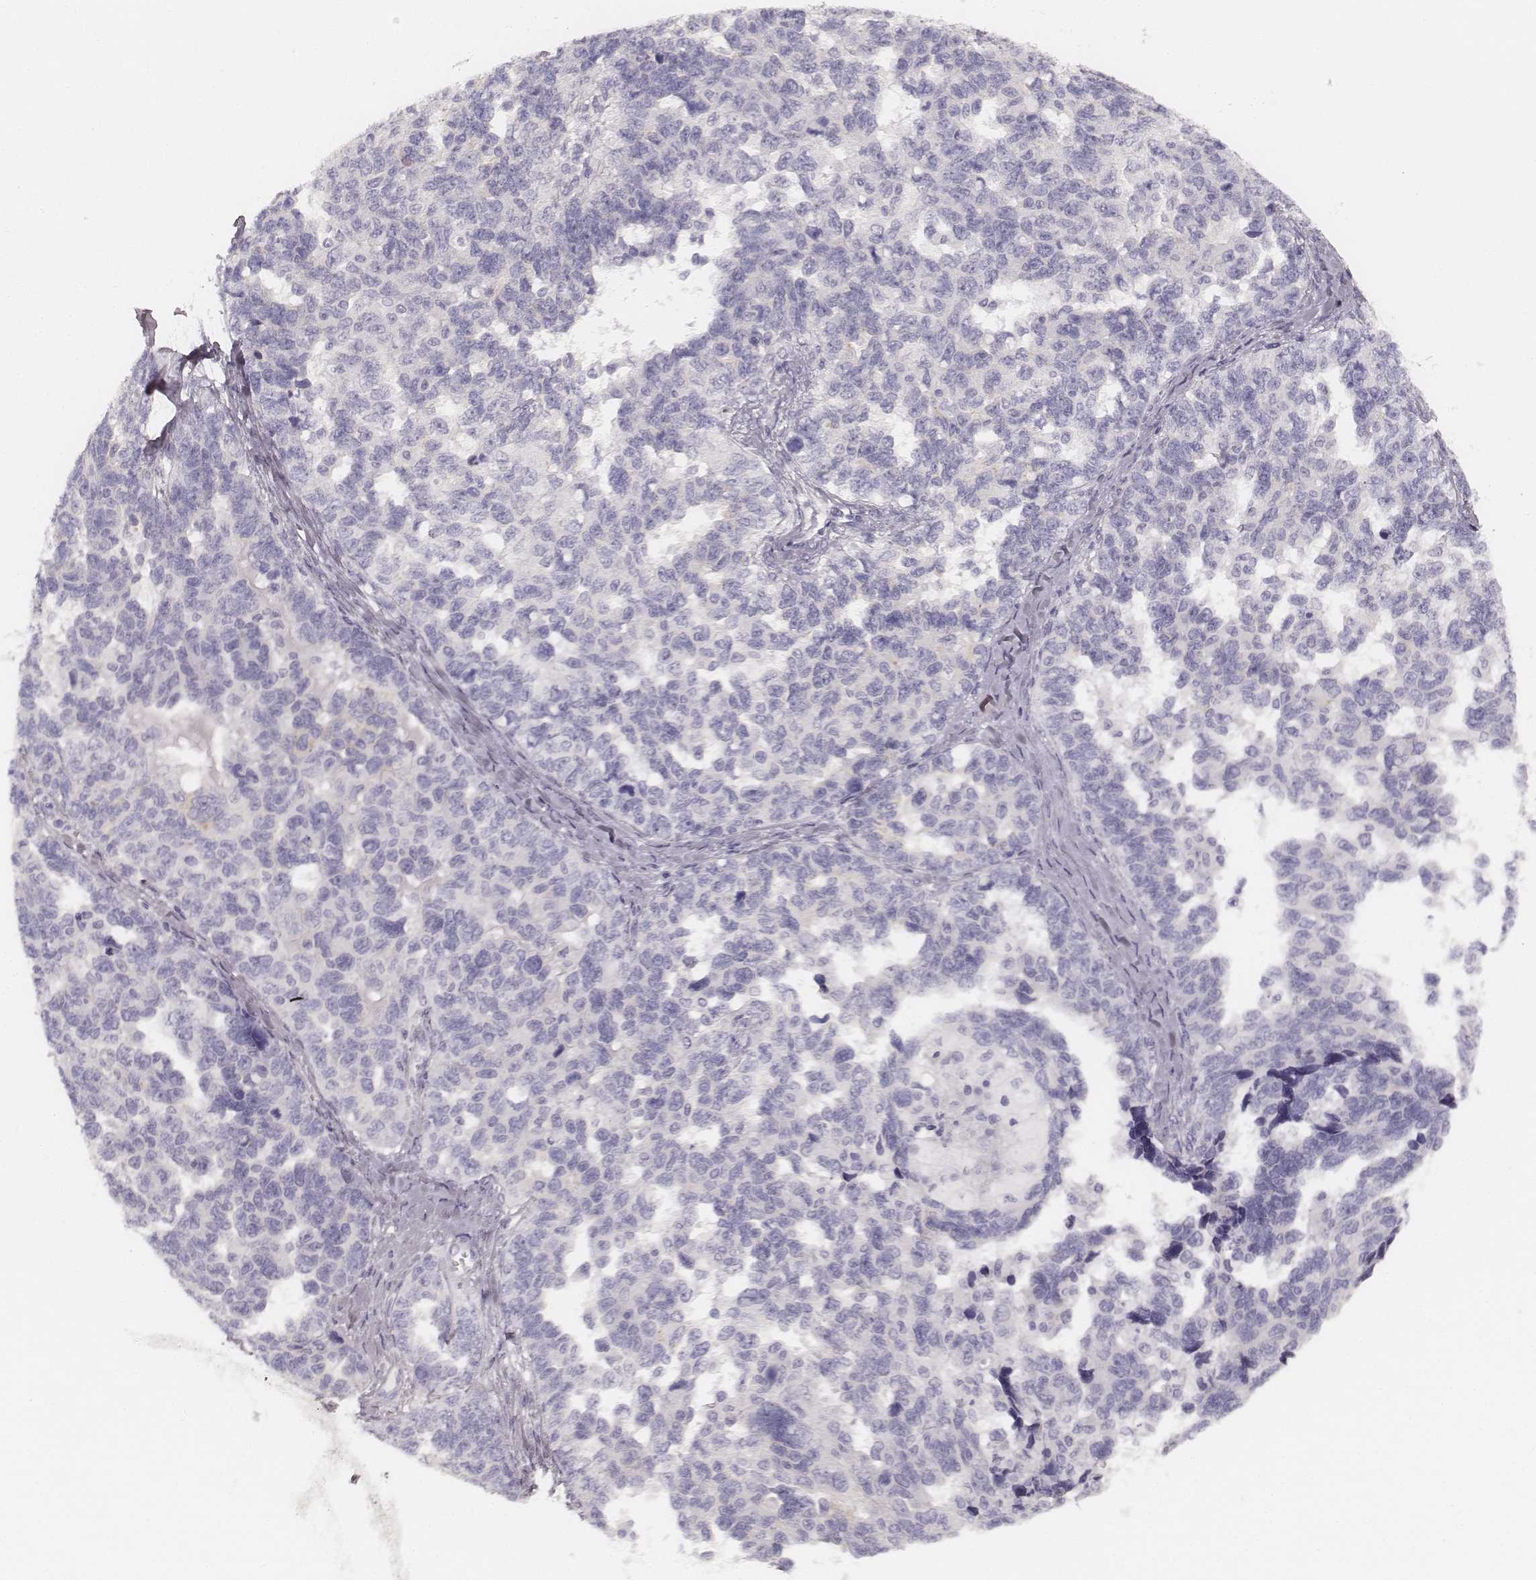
{"staining": {"intensity": "negative", "quantity": "none", "location": "none"}, "tissue": "ovarian cancer", "cell_type": "Tumor cells", "image_type": "cancer", "snomed": [{"axis": "morphology", "description": "Cystadenocarcinoma, serous, NOS"}, {"axis": "topography", "description": "Ovary"}], "caption": "The image demonstrates no significant positivity in tumor cells of ovarian cancer (serous cystadenocarcinoma).", "gene": "HNF4G", "patient": {"sex": "female", "age": 69}}